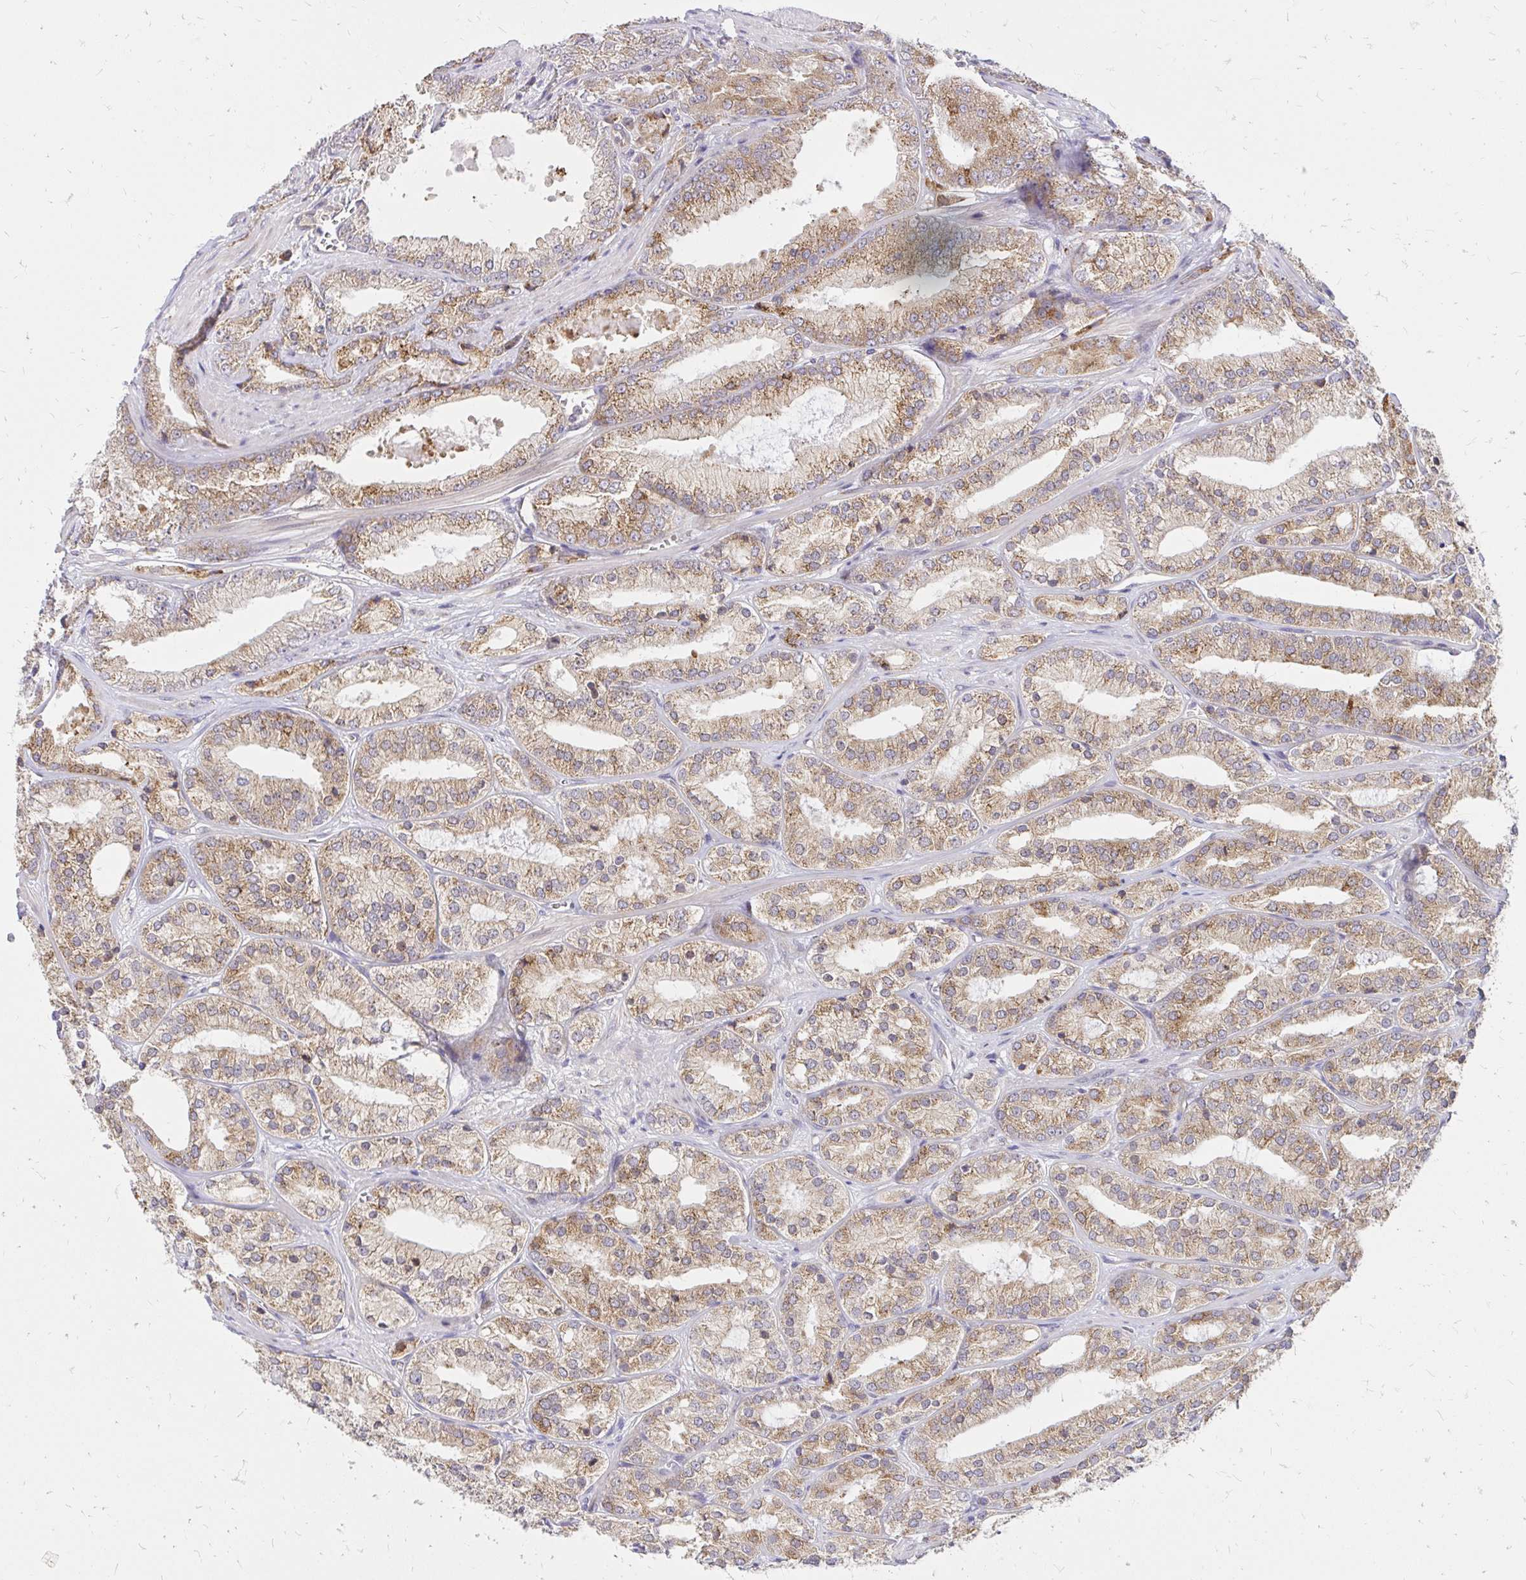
{"staining": {"intensity": "moderate", "quantity": "25%-75%", "location": "cytoplasmic/membranous"}, "tissue": "prostate cancer", "cell_type": "Tumor cells", "image_type": "cancer", "snomed": [{"axis": "morphology", "description": "Adenocarcinoma, High grade"}, {"axis": "topography", "description": "Prostate"}], "caption": "Protein staining reveals moderate cytoplasmic/membranous staining in about 25%-75% of tumor cells in prostate cancer.", "gene": "NAALAD2", "patient": {"sex": "male", "age": 68}}